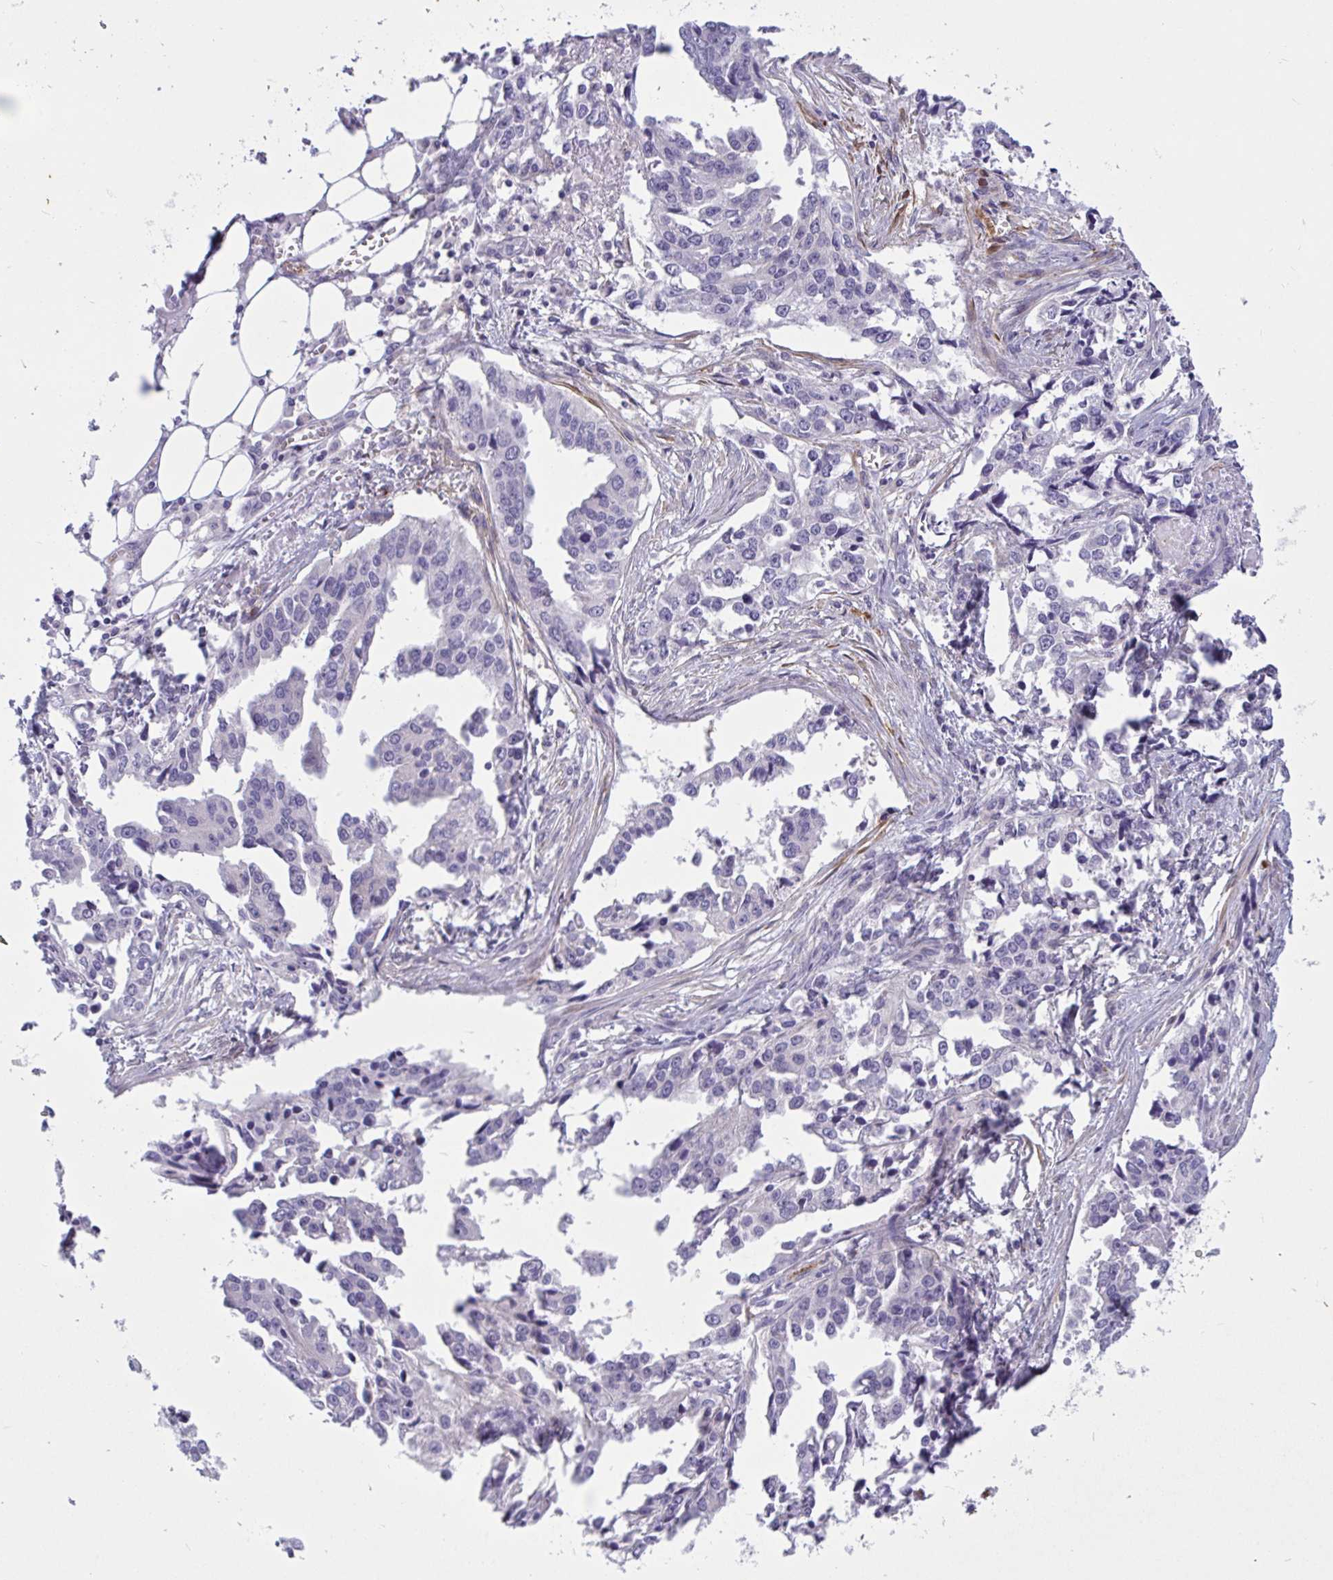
{"staining": {"intensity": "negative", "quantity": "none", "location": "none"}, "tissue": "ovarian cancer", "cell_type": "Tumor cells", "image_type": "cancer", "snomed": [{"axis": "morphology", "description": "Cystadenocarcinoma, serous, NOS"}, {"axis": "topography", "description": "Ovary"}], "caption": "Tumor cells show no significant protein positivity in ovarian serous cystadenocarcinoma. The staining was performed using DAB to visualize the protein expression in brown, while the nuclei were stained in blue with hematoxylin (Magnification: 20x).", "gene": "OXLD1", "patient": {"sex": "female", "age": 75}}